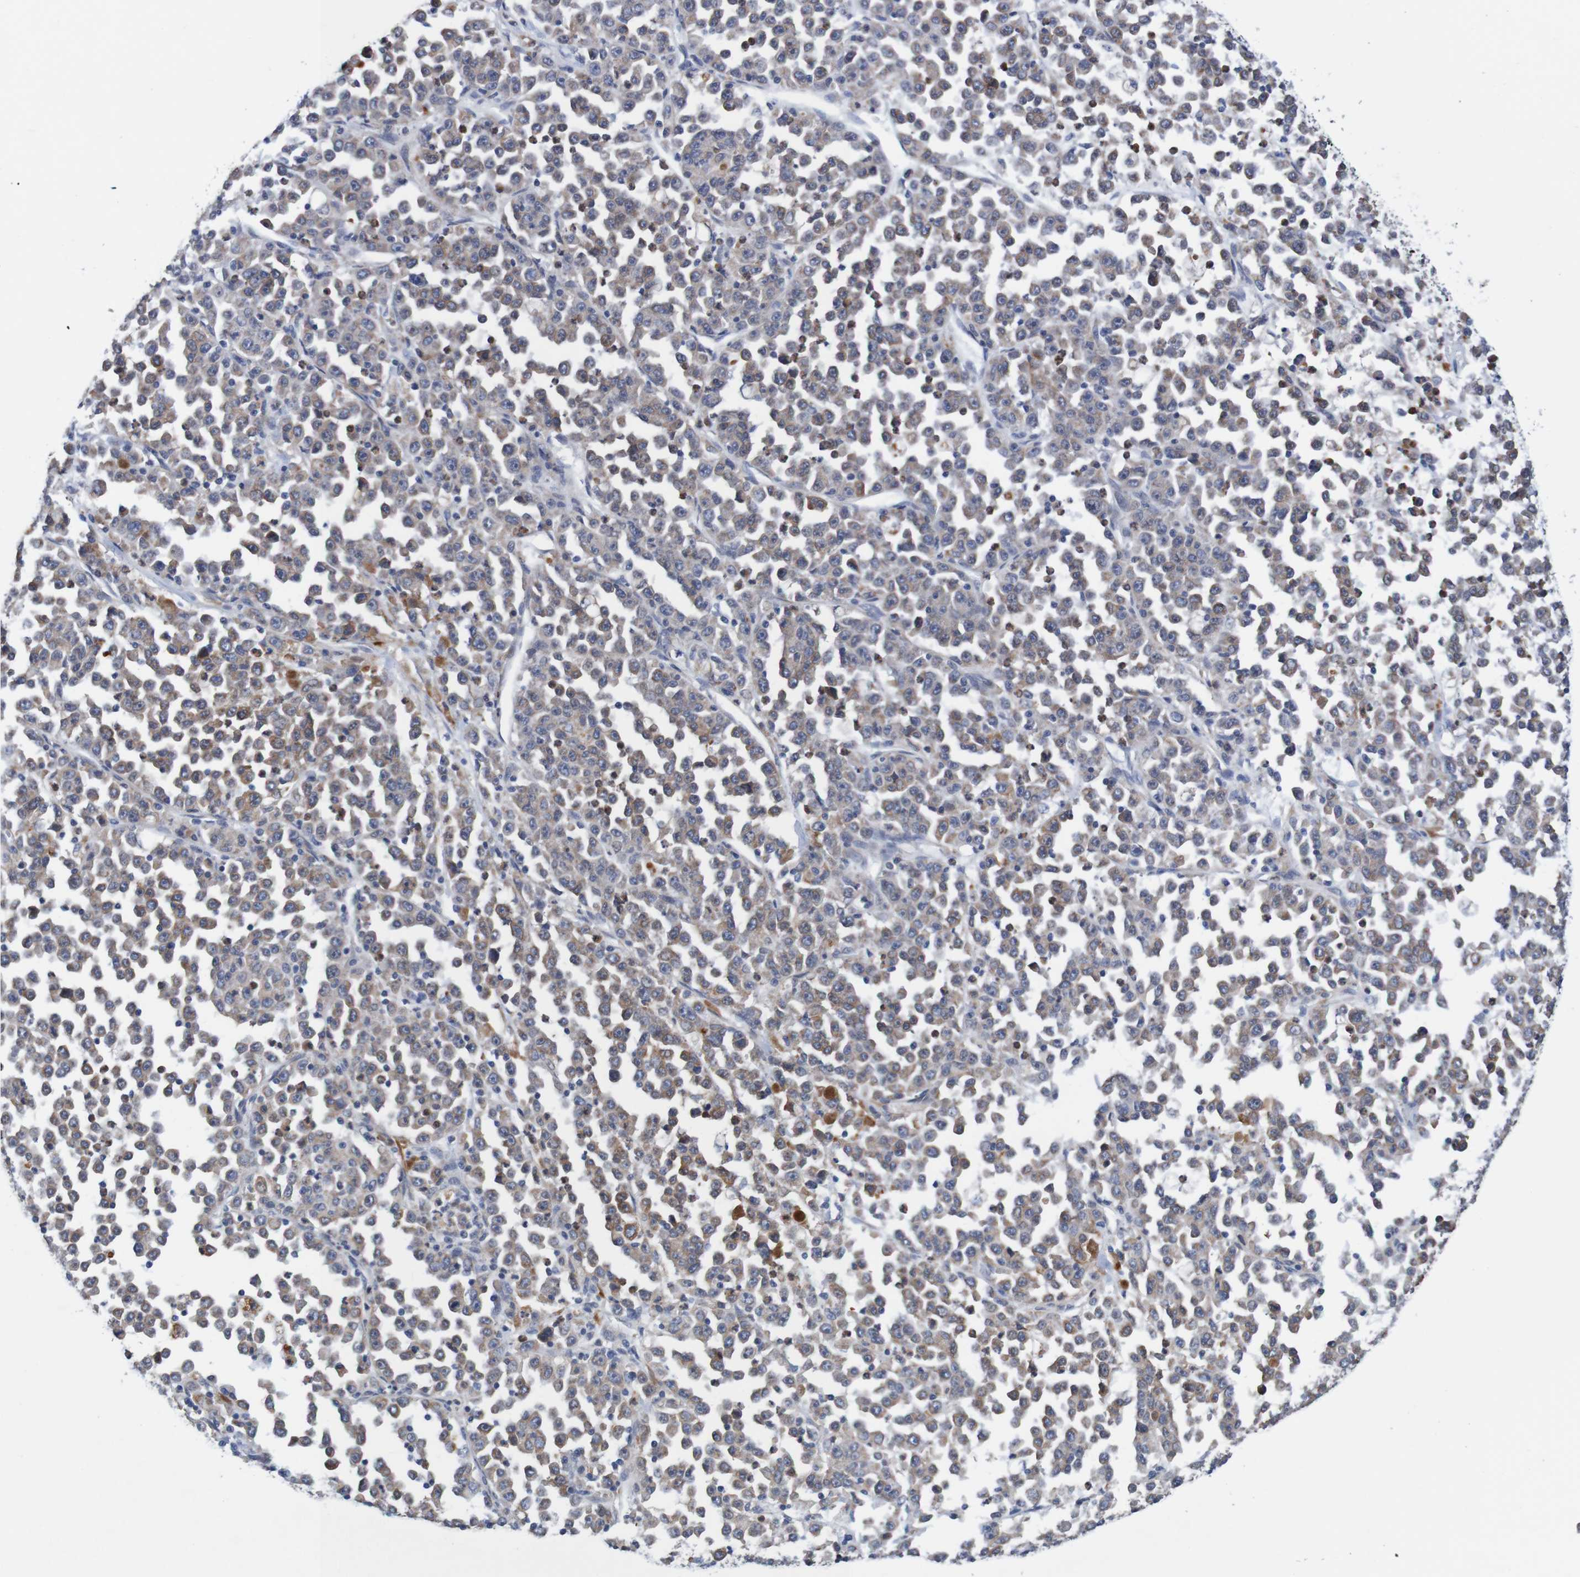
{"staining": {"intensity": "moderate", "quantity": ">75%", "location": "cytoplasmic/membranous"}, "tissue": "stomach cancer", "cell_type": "Tumor cells", "image_type": "cancer", "snomed": [{"axis": "morphology", "description": "Normal tissue, NOS"}, {"axis": "morphology", "description": "Adenocarcinoma, NOS"}, {"axis": "topography", "description": "Stomach, upper"}, {"axis": "topography", "description": "Stomach"}], "caption": "Protein staining of adenocarcinoma (stomach) tissue demonstrates moderate cytoplasmic/membranous positivity in approximately >75% of tumor cells.", "gene": "FIBP", "patient": {"sex": "male", "age": 59}}